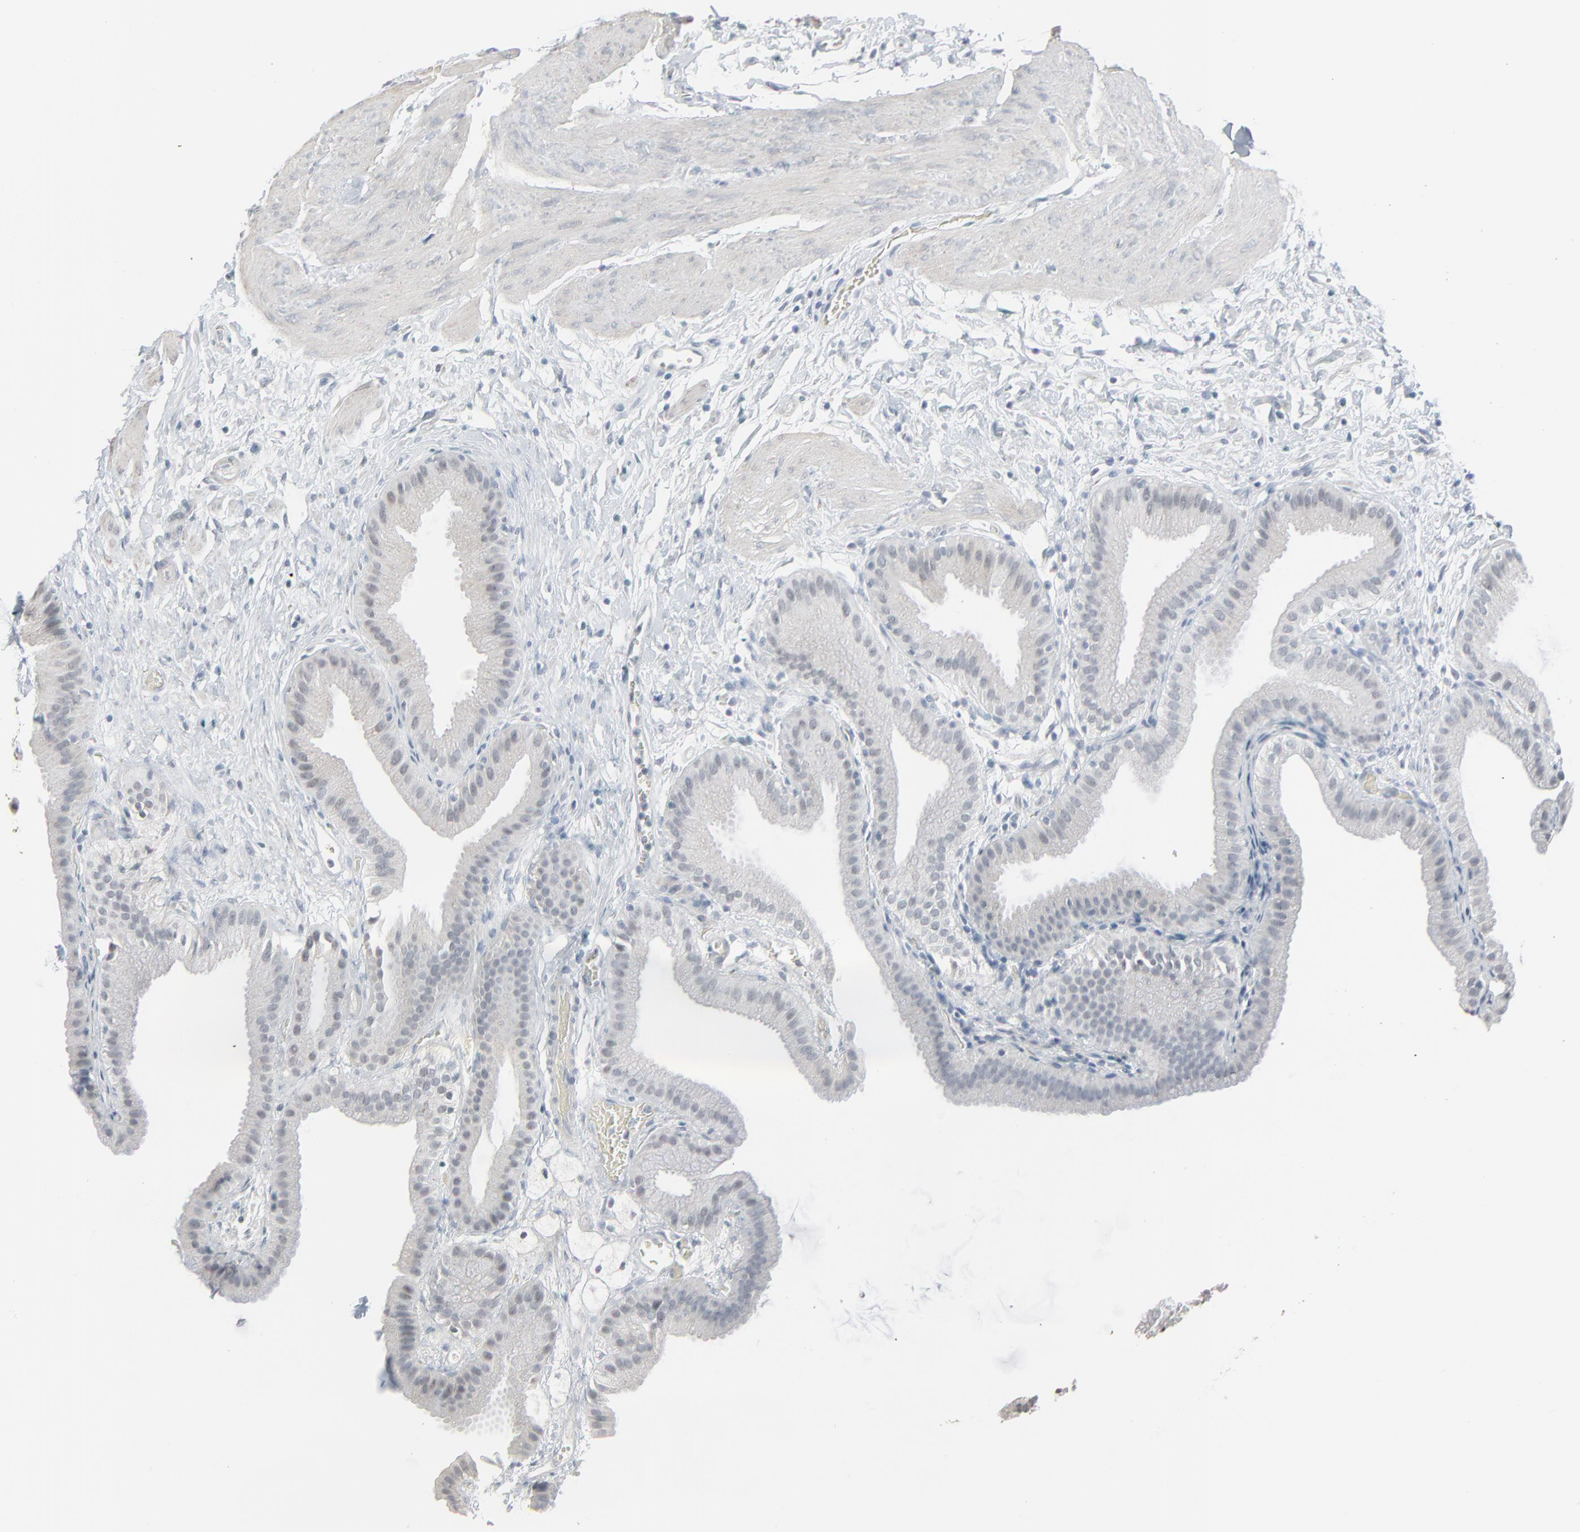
{"staining": {"intensity": "negative", "quantity": "none", "location": "none"}, "tissue": "gallbladder", "cell_type": "Glandular cells", "image_type": "normal", "snomed": [{"axis": "morphology", "description": "Normal tissue, NOS"}, {"axis": "topography", "description": "Gallbladder"}], "caption": "Human gallbladder stained for a protein using IHC reveals no positivity in glandular cells.", "gene": "SAGE1", "patient": {"sex": "female", "age": 63}}